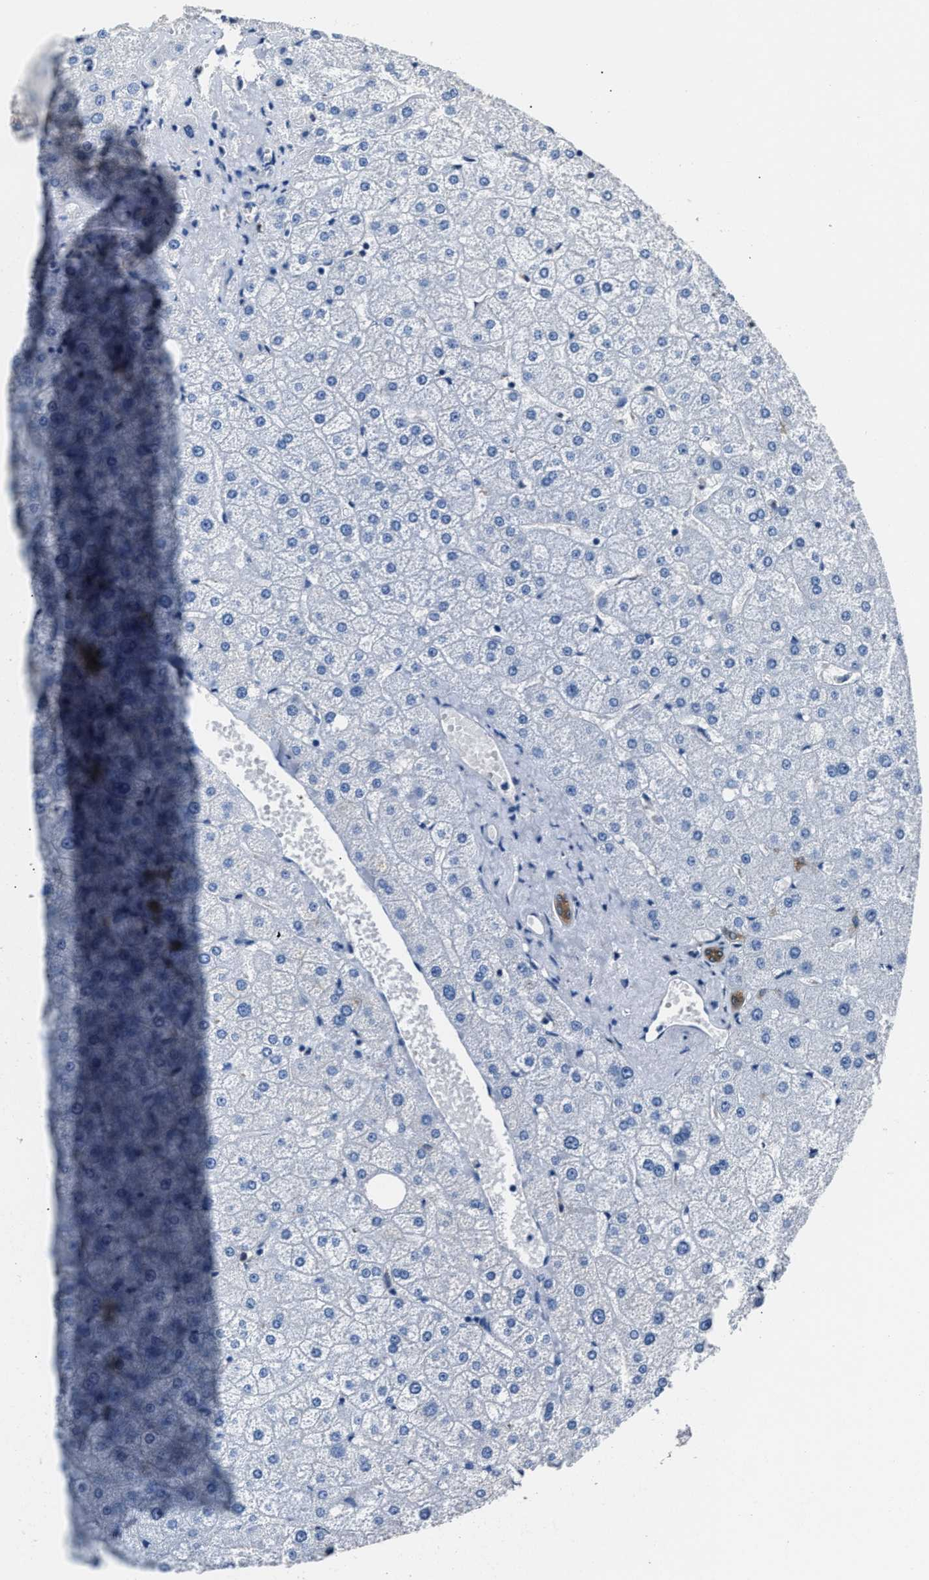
{"staining": {"intensity": "strong", "quantity": ">75%", "location": "cytoplasmic/membranous"}, "tissue": "liver", "cell_type": "Cholangiocytes", "image_type": "normal", "snomed": [{"axis": "morphology", "description": "Normal tissue, NOS"}, {"axis": "topography", "description": "Liver"}], "caption": "This is a histology image of IHC staining of normal liver, which shows strong positivity in the cytoplasmic/membranous of cholangiocytes.", "gene": "GSTP1", "patient": {"sex": "male", "age": 73}}